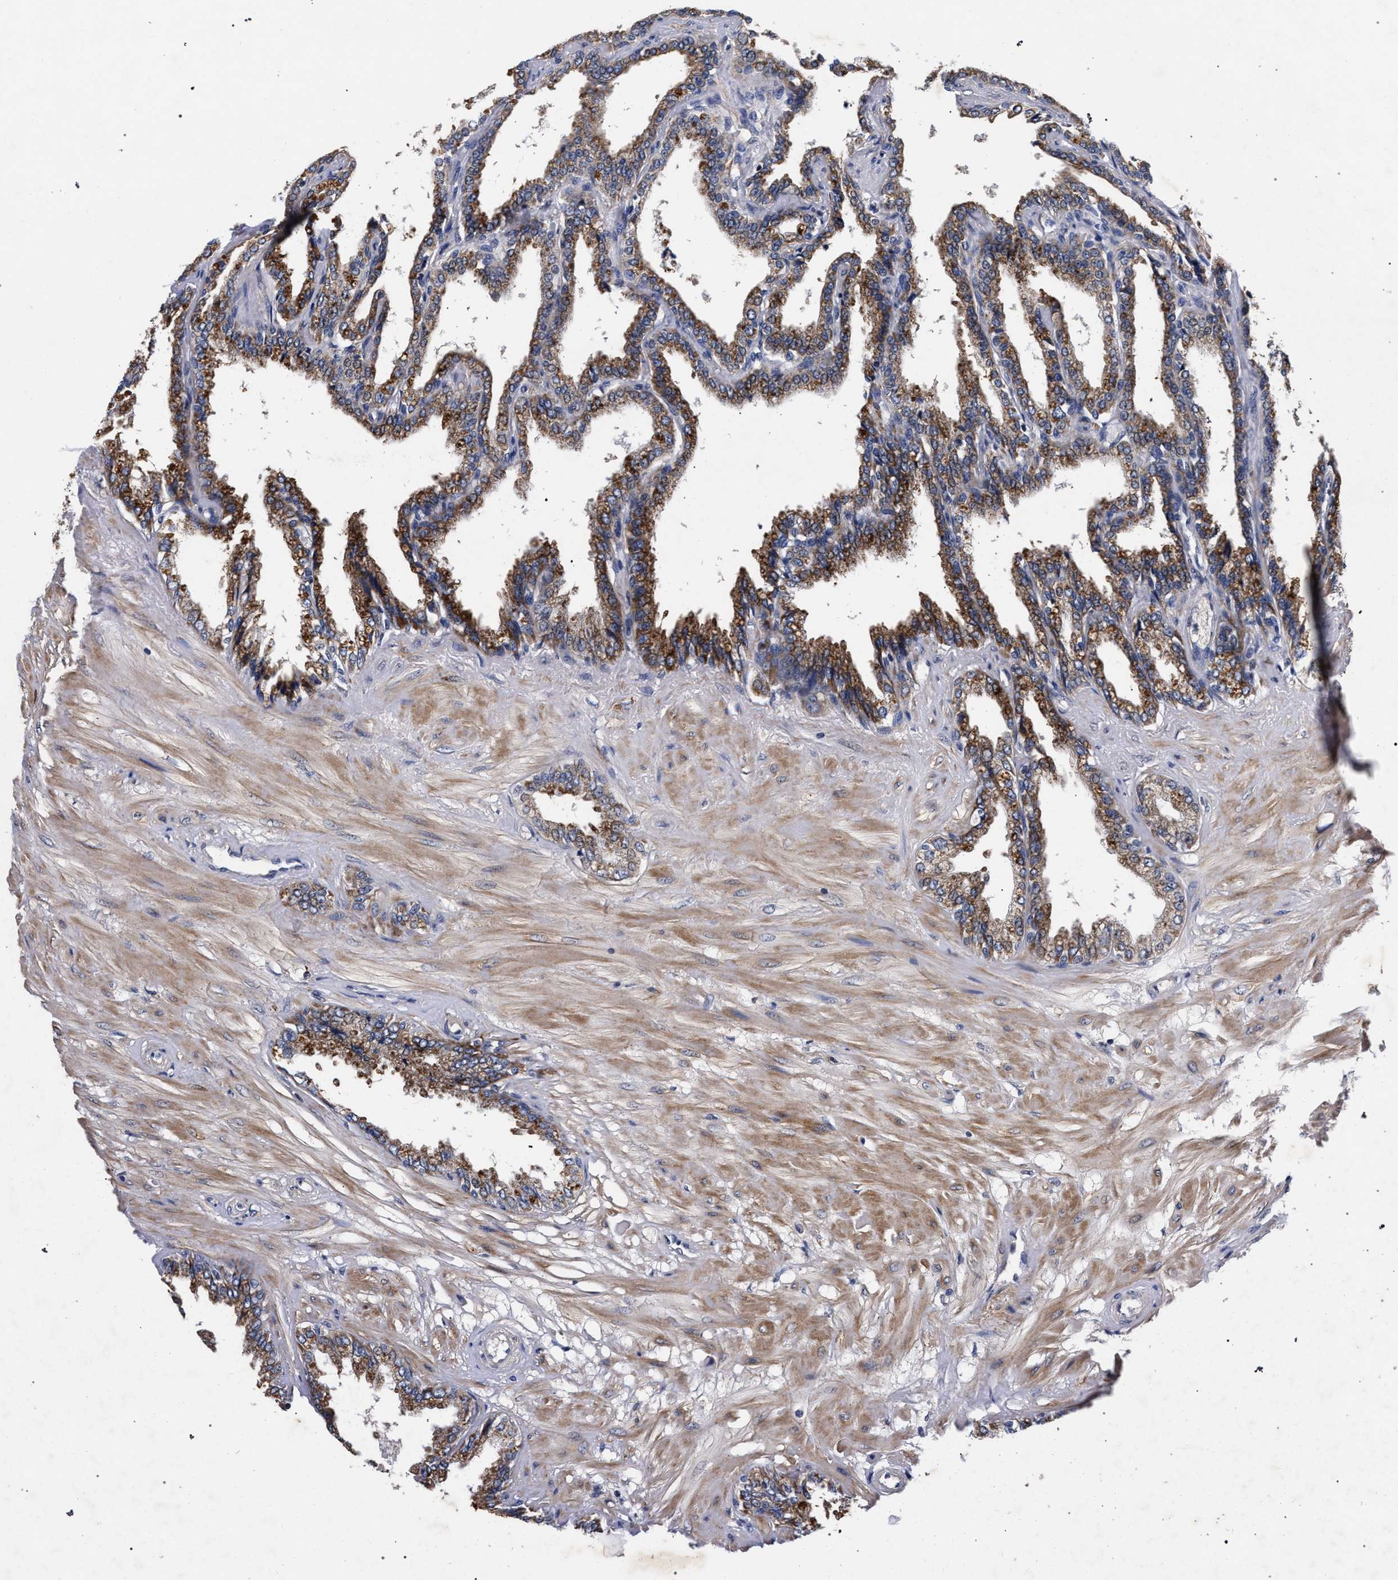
{"staining": {"intensity": "moderate", "quantity": "25%-75%", "location": "cytoplasmic/membranous"}, "tissue": "seminal vesicle", "cell_type": "Glandular cells", "image_type": "normal", "snomed": [{"axis": "morphology", "description": "Normal tissue, NOS"}, {"axis": "topography", "description": "Seminal veicle"}], "caption": "Immunohistochemical staining of benign seminal vesicle exhibits moderate cytoplasmic/membranous protein staining in about 25%-75% of glandular cells. The protein is shown in brown color, while the nuclei are stained blue.", "gene": "CFAP95", "patient": {"sex": "male", "age": 46}}